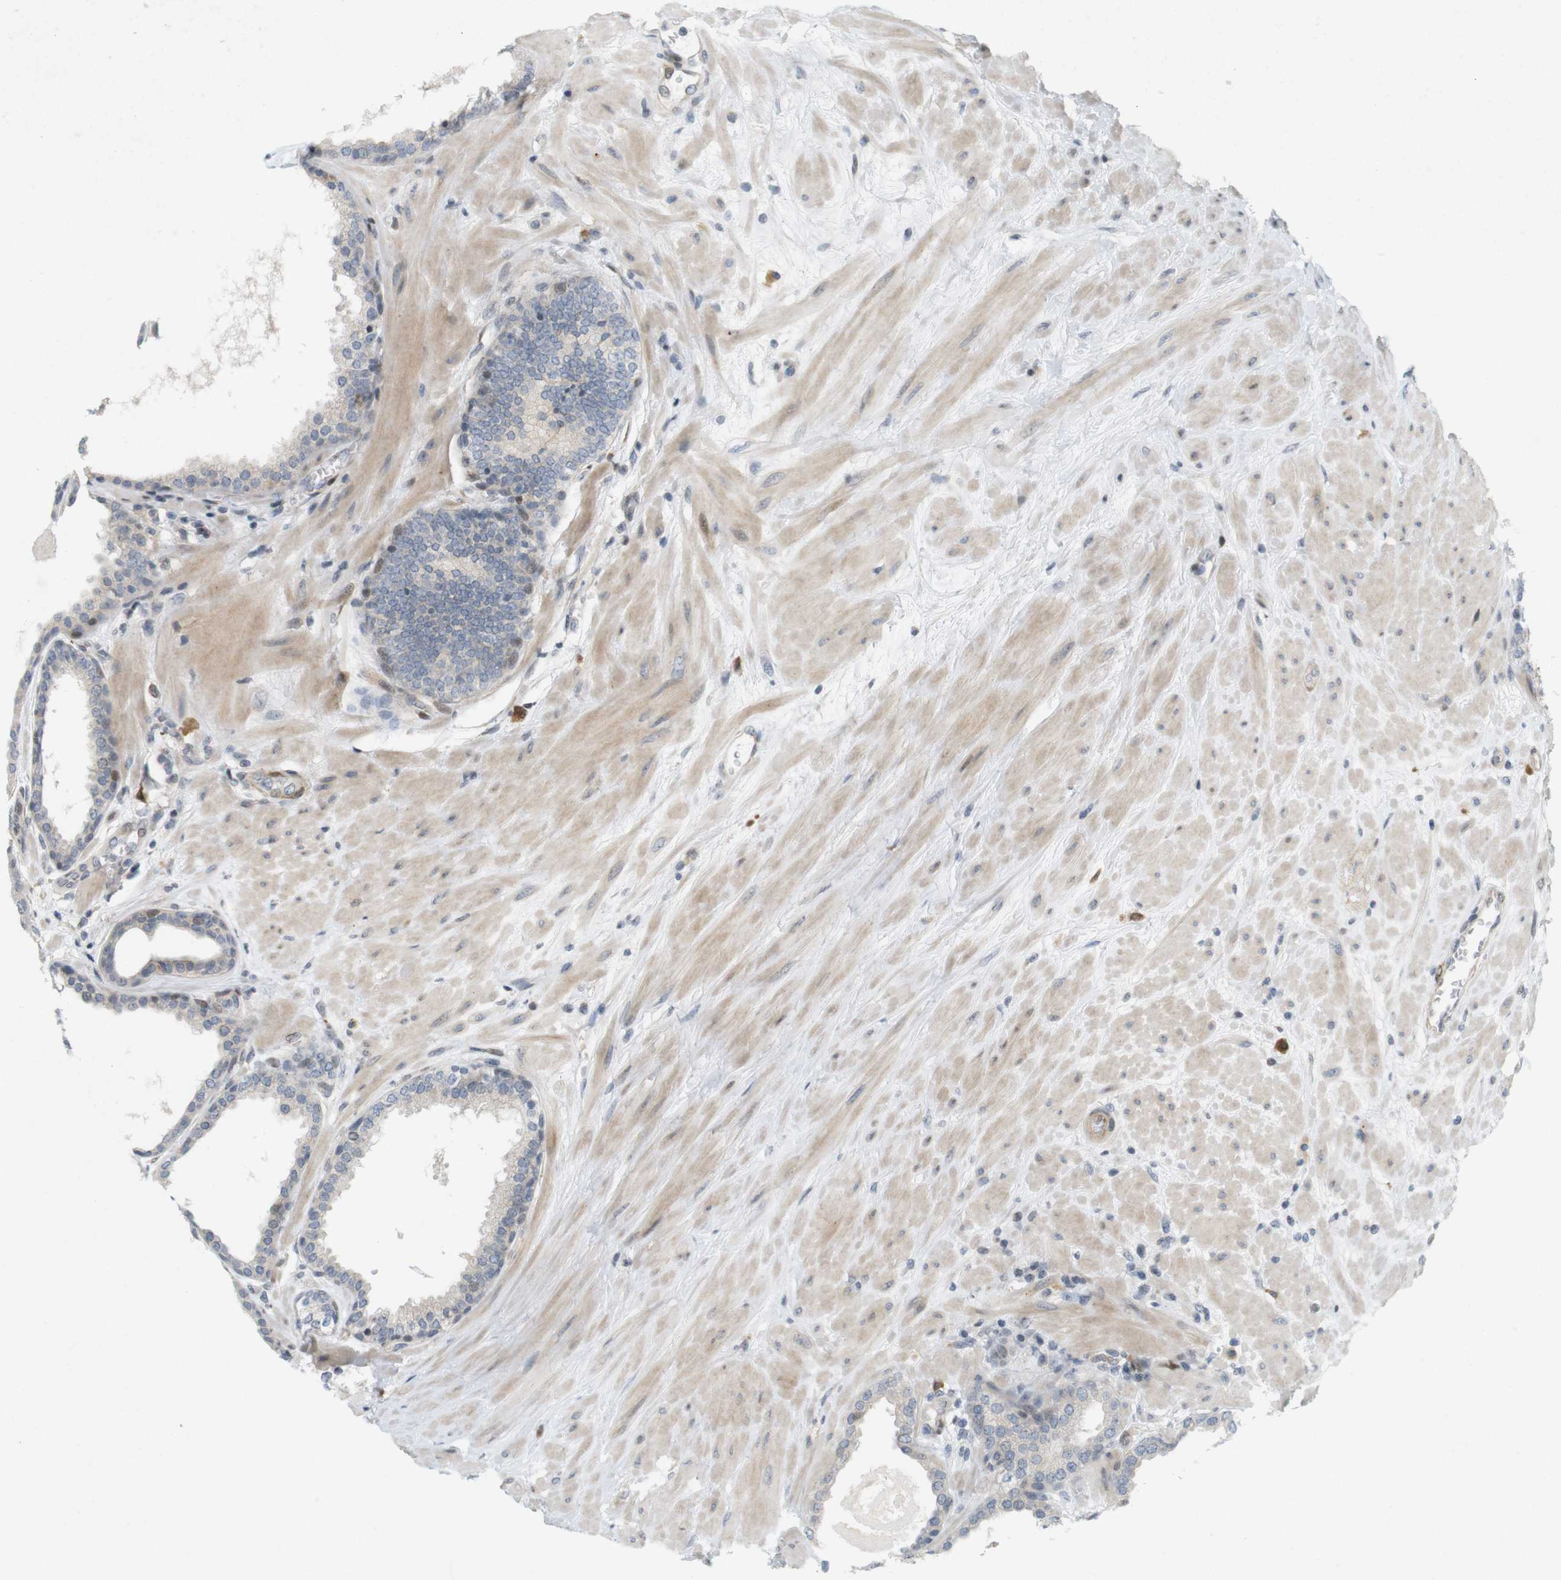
{"staining": {"intensity": "weak", "quantity": "<25%", "location": "cytoplasmic/membranous"}, "tissue": "prostate", "cell_type": "Glandular cells", "image_type": "normal", "snomed": [{"axis": "morphology", "description": "Normal tissue, NOS"}, {"axis": "topography", "description": "Prostate"}], "caption": "Prostate was stained to show a protein in brown. There is no significant staining in glandular cells. (Brightfield microscopy of DAB immunohistochemistry at high magnification).", "gene": "PPP1R14A", "patient": {"sex": "male", "age": 51}}